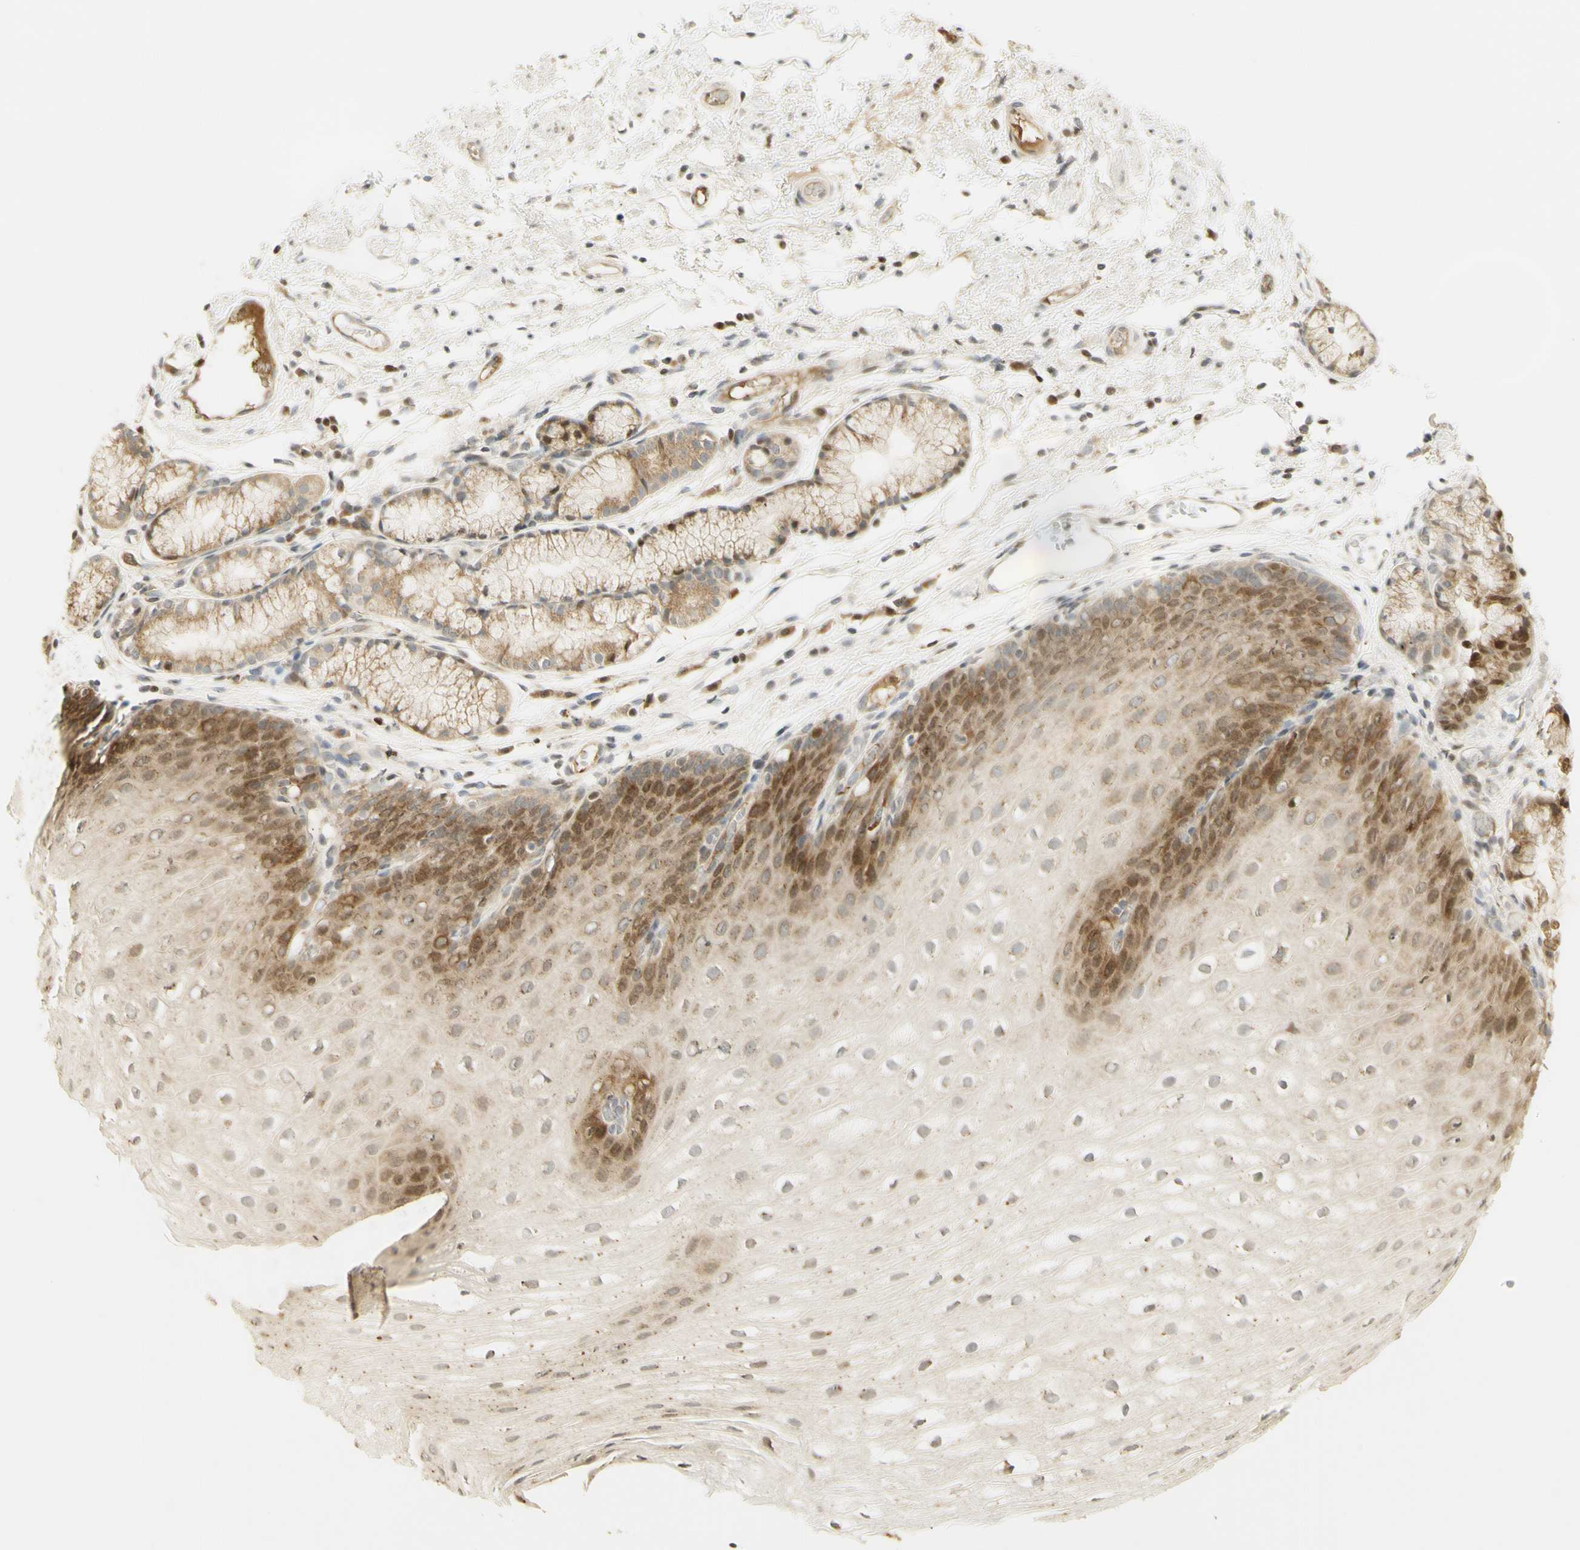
{"staining": {"intensity": "moderate", "quantity": ">75%", "location": "cytoplasmic/membranous,nuclear"}, "tissue": "stomach", "cell_type": "Glandular cells", "image_type": "normal", "snomed": [{"axis": "morphology", "description": "Normal tissue, NOS"}, {"axis": "topography", "description": "Stomach, upper"}], "caption": "IHC micrograph of unremarkable human stomach stained for a protein (brown), which displays medium levels of moderate cytoplasmic/membranous,nuclear positivity in approximately >75% of glandular cells.", "gene": "KIF11", "patient": {"sex": "male", "age": 72}}